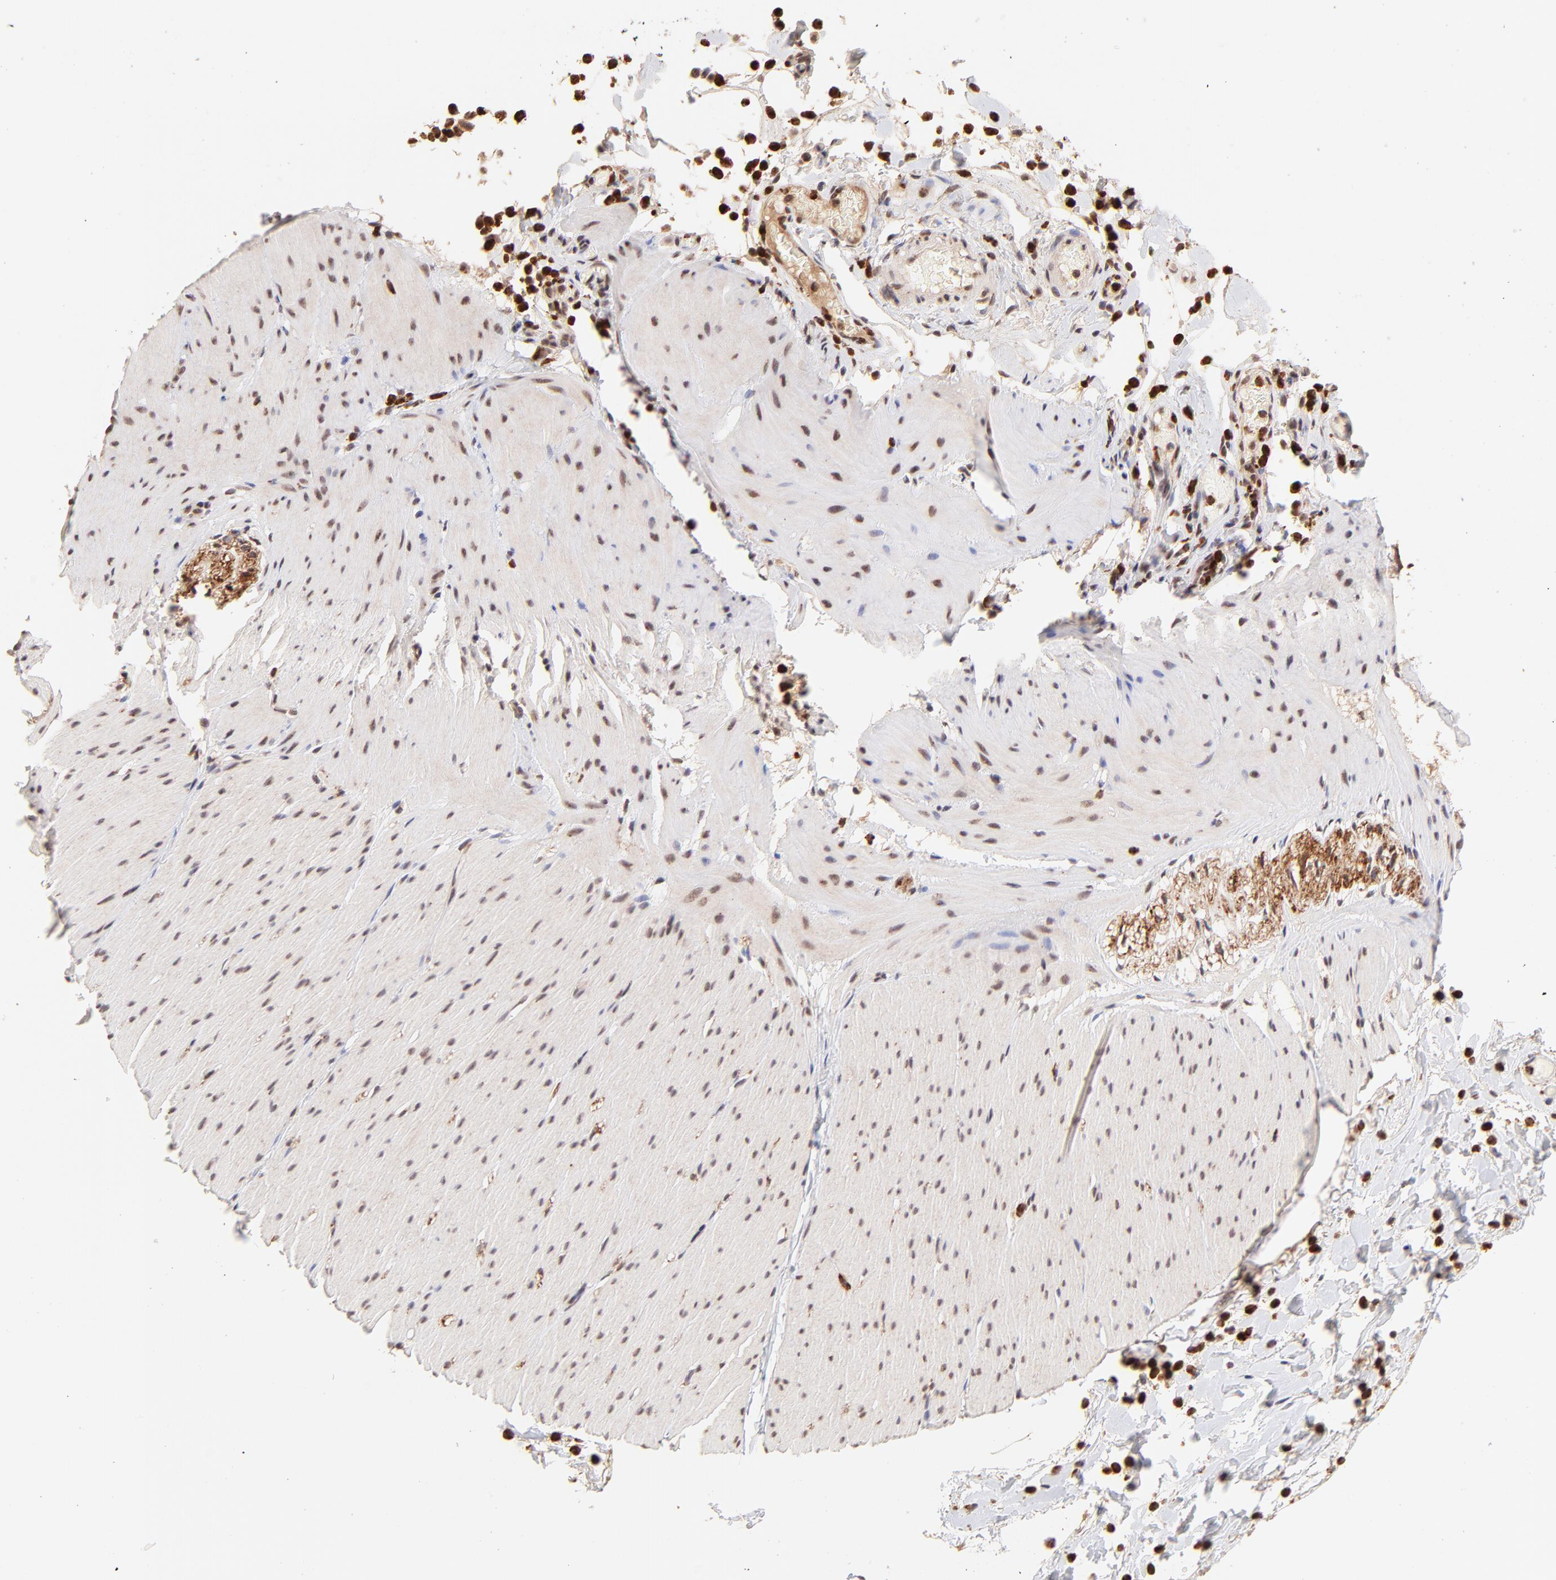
{"staining": {"intensity": "weak", "quantity": "25%-75%", "location": "nuclear"}, "tissue": "smooth muscle", "cell_type": "Smooth muscle cells", "image_type": "normal", "snomed": [{"axis": "morphology", "description": "Normal tissue, NOS"}, {"axis": "topography", "description": "Smooth muscle"}, {"axis": "topography", "description": "Colon"}], "caption": "A brown stain shows weak nuclear expression of a protein in smooth muscle cells of normal human smooth muscle.", "gene": "MED12", "patient": {"sex": "male", "age": 67}}